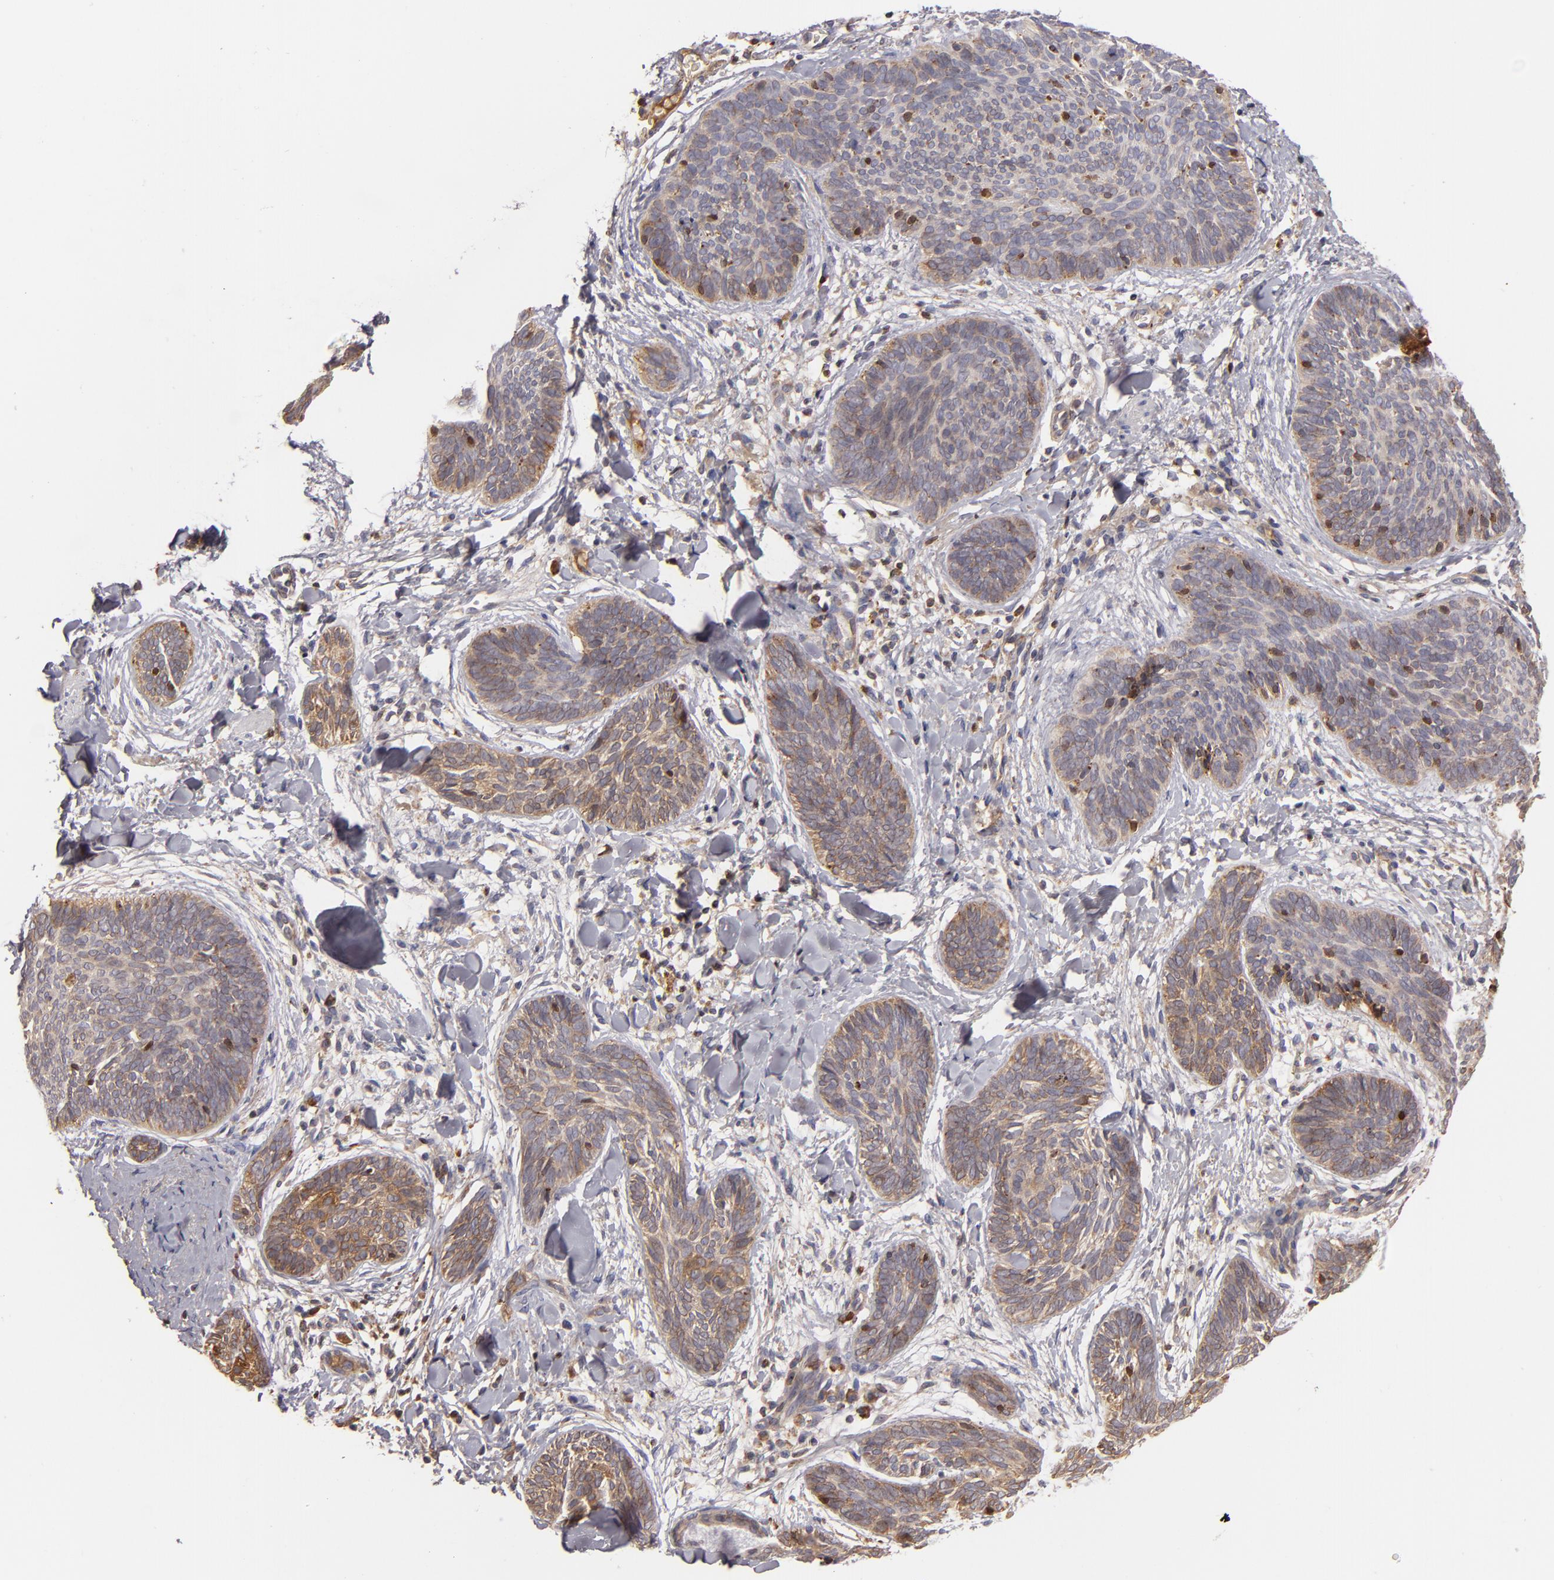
{"staining": {"intensity": "weak", "quantity": ">75%", "location": "cytoplasmic/membranous"}, "tissue": "skin cancer", "cell_type": "Tumor cells", "image_type": "cancer", "snomed": [{"axis": "morphology", "description": "Basal cell carcinoma"}, {"axis": "topography", "description": "Skin"}], "caption": "Immunohistochemistry staining of skin cancer, which shows low levels of weak cytoplasmic/membranous staining in approximately >75% of tumor cells indicating weak cytoplasmic/membranous protein expression. The staining was performed using DAB (brown) for protein detection and nuclei were counterstained in hematoxylin (blue).", "gene": "CFB", "patient": {"sex": "female", "age": 81}}